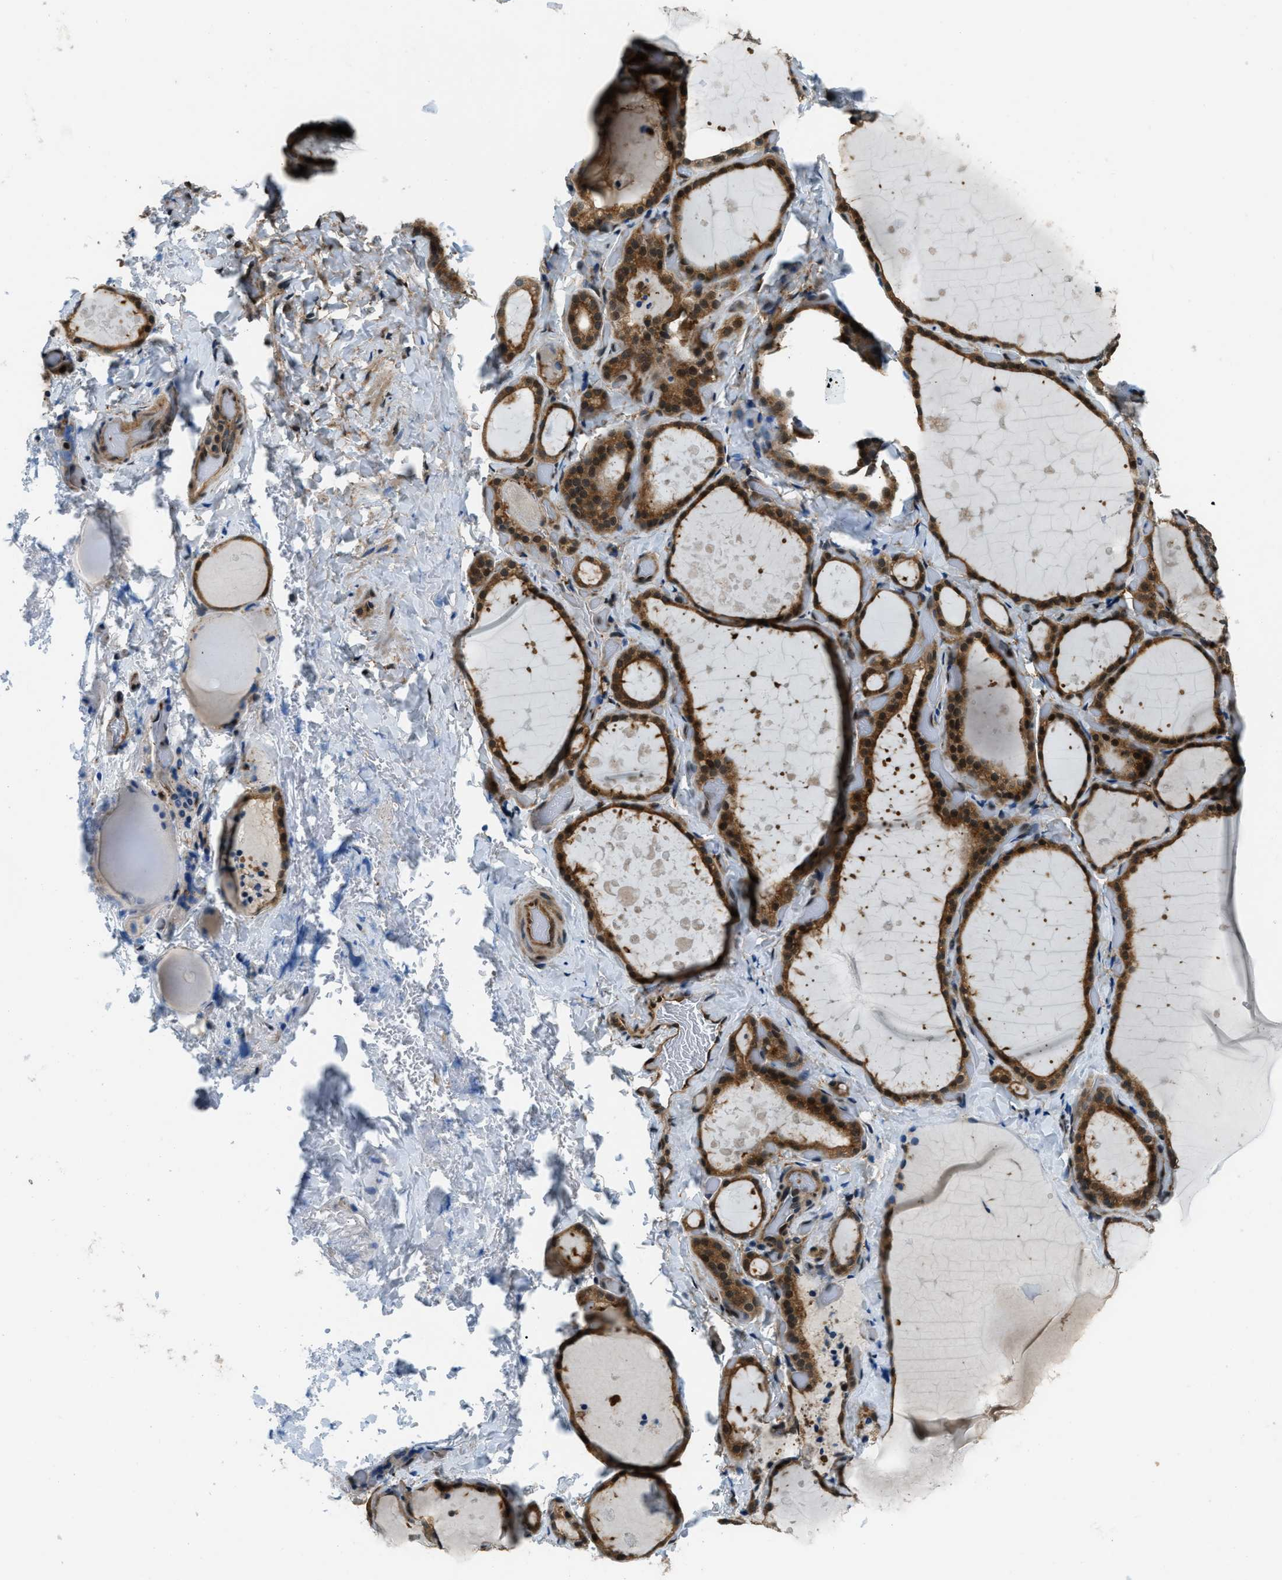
{"staining": {"intensity": "strong", "quantity": ">75%", "location": "cytoplasmic/membranous,nuclear"}, "tissue": "thyroid gland", "cell_type": "Glandular cells", "image_type": "normal", "snomed": [{"axis": "morphology", "description": "Normal tissue, NOS"}, {"axis": "topography", "description": "Thyroid gland"}], "caption": "Brown immunohistochemical staining in unremarkable thyroid gland shows strong cytoplasmic/membranous,nuclear staining in approximately >75% of glandular cells. (DAB (3,3'-diaminobenzidine) IHC, brown staining for protein, blue staining for nuclei).", "gene": "NUDCD3", "patient": {"sex": "female", "age": 44}}